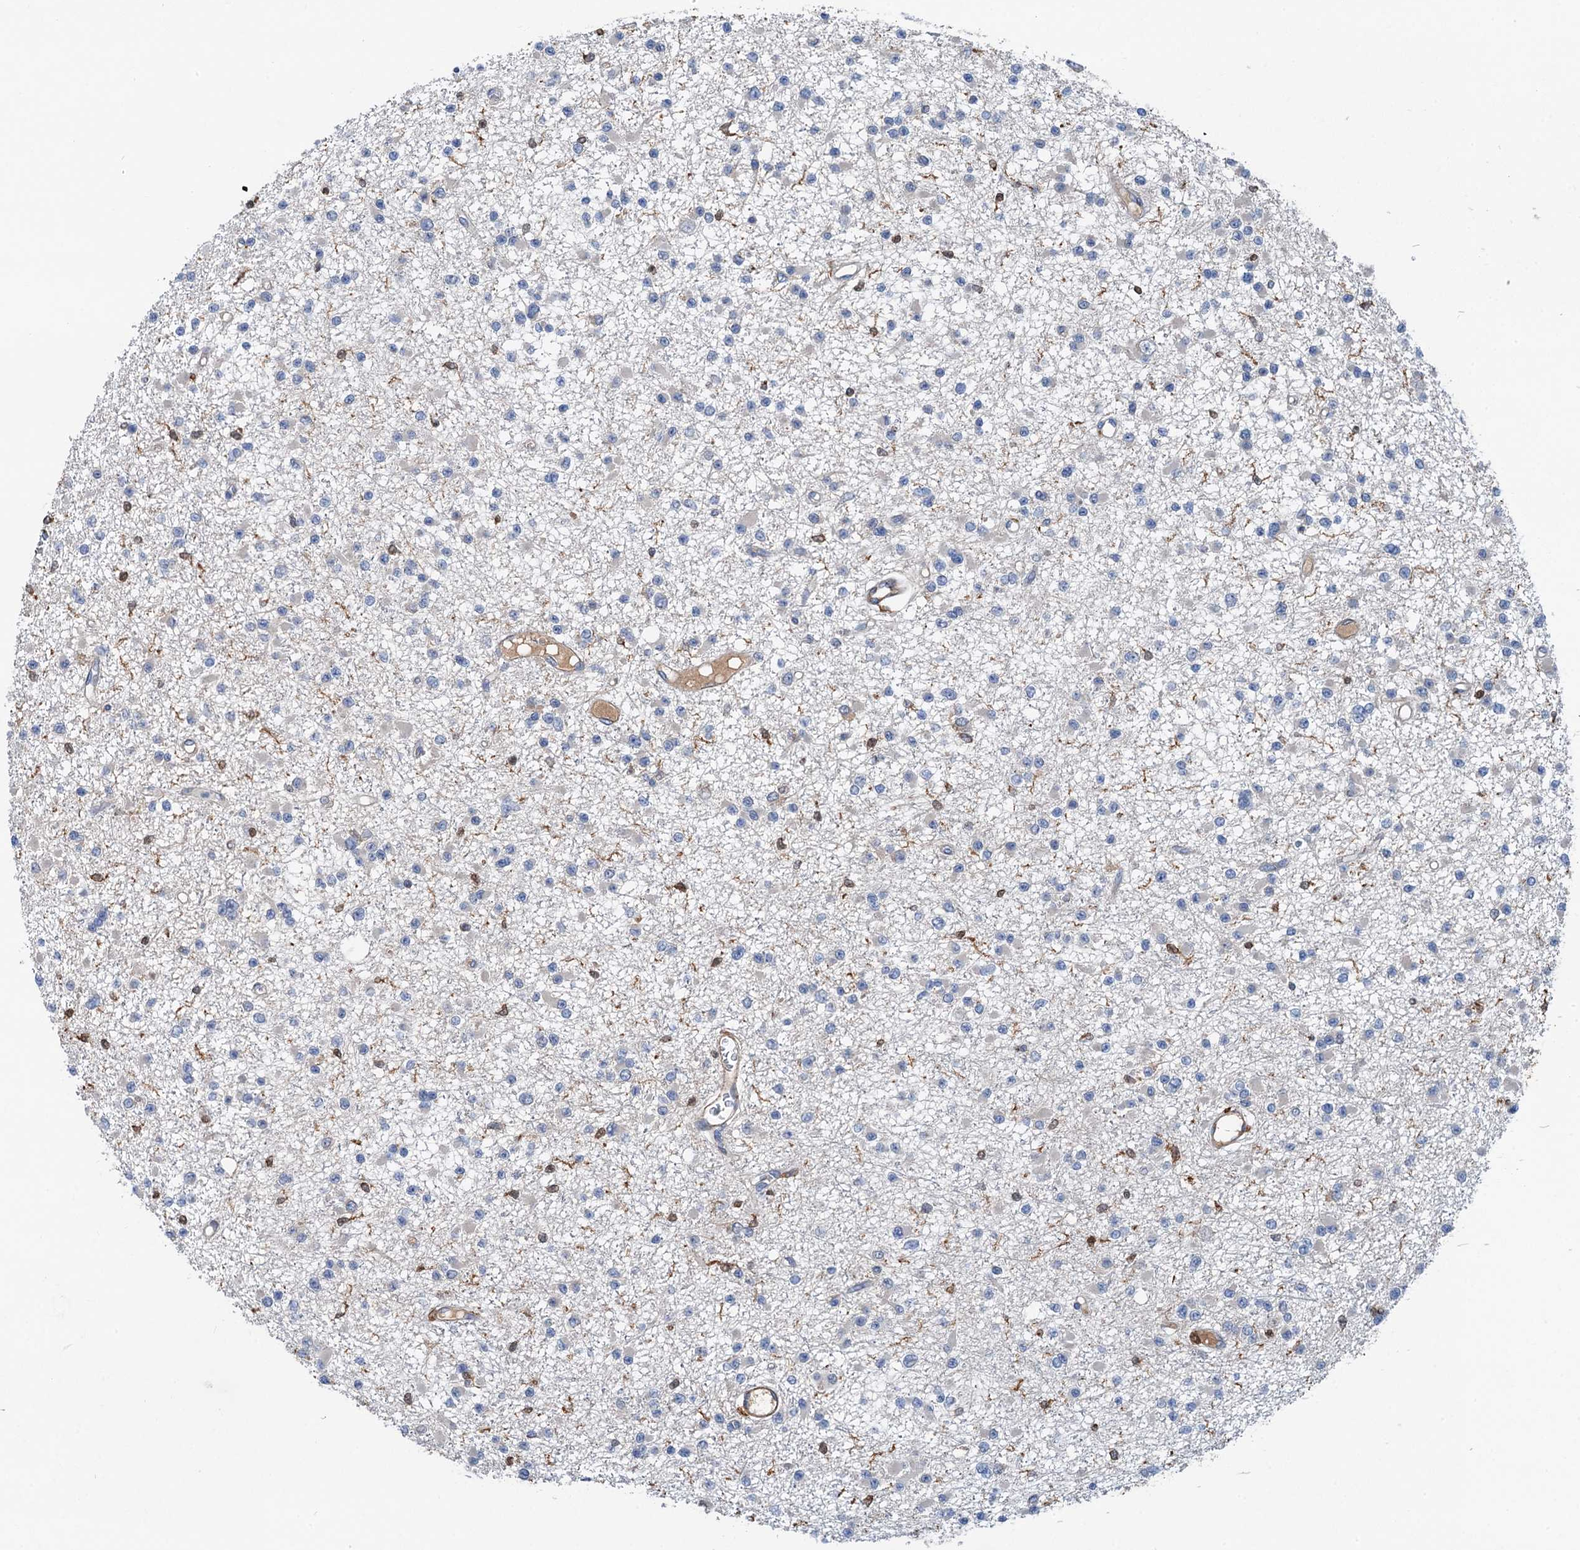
{"staining": {"intensity": "negative", "quantity": "none", "location": "none"}, "tissue": "glioma", "cell_type": "Tumor cells", "image_type": "cancer", "snomed": [{"axis": "morphology", "description": "Glioma, malignant, Low grade"}, {"axis": "topography", "description": "Brain"}], "caption": "DAB (3,3'-diaminobenzidine) immunohistochemical staining of malignant low-grade glioma demonstrates no significant staining in tumor cells.", "gene": "CSTPP1", "patient": {"sex": "female", "age": 22}}